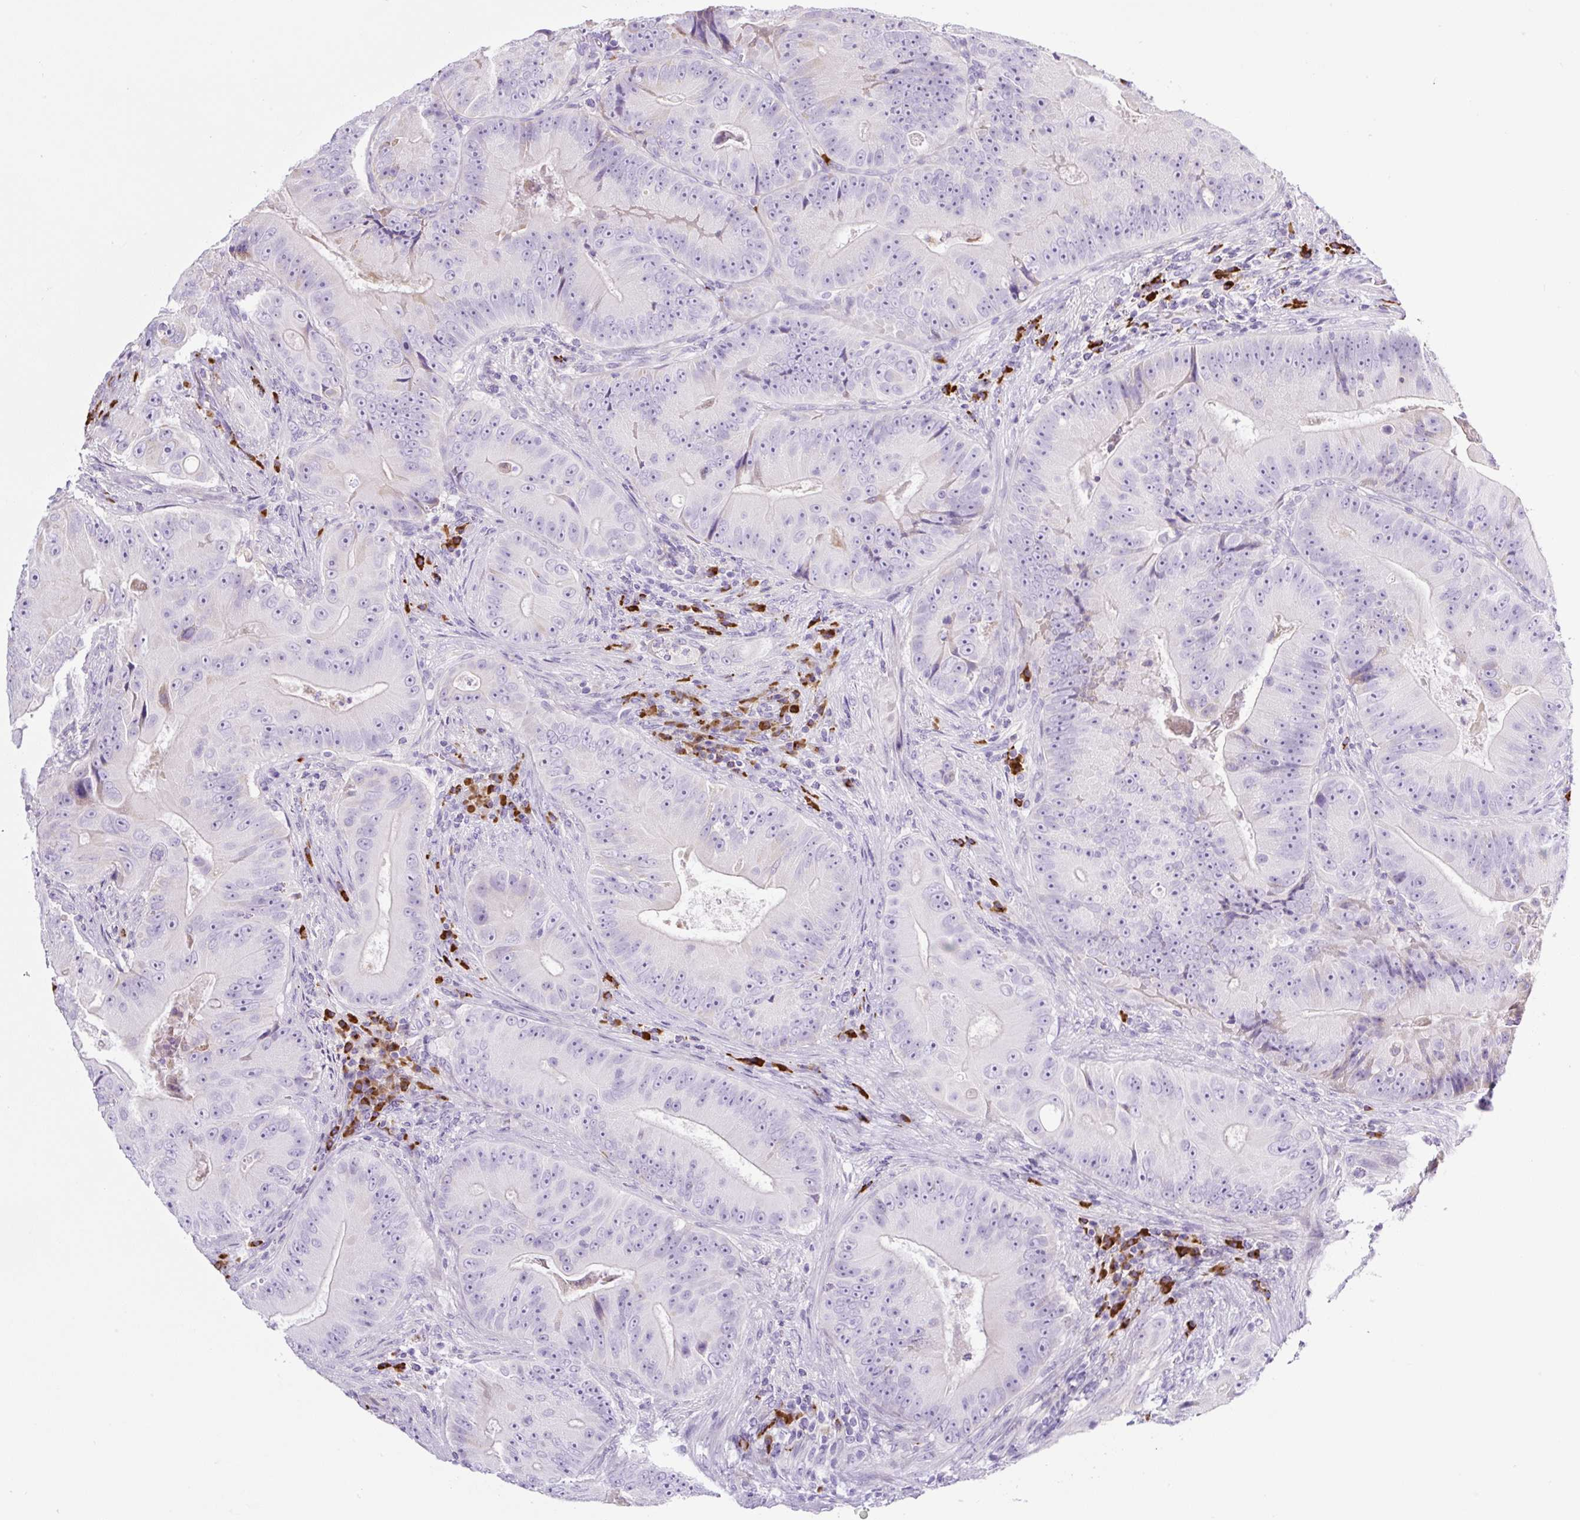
{"staining": {"intensity": "negative", "quantity": "none", "location": "none"}, "tissue": "colorectal cancer", "cell_type": "Tumor cells", "image_type": "cancer", "snomed": [{"axis": "morphology", "description": "Adenocarcinoma, NOS"}, {"axis": "topography", "description": "Colon"}], "caption": "High power microscopy histopathology image of an IHC micrograph of colorectal cancer, revealing no significant expression in tumor cells.", "gene": "RNF212B", "patient": {"sex": "female", "age": 86}}